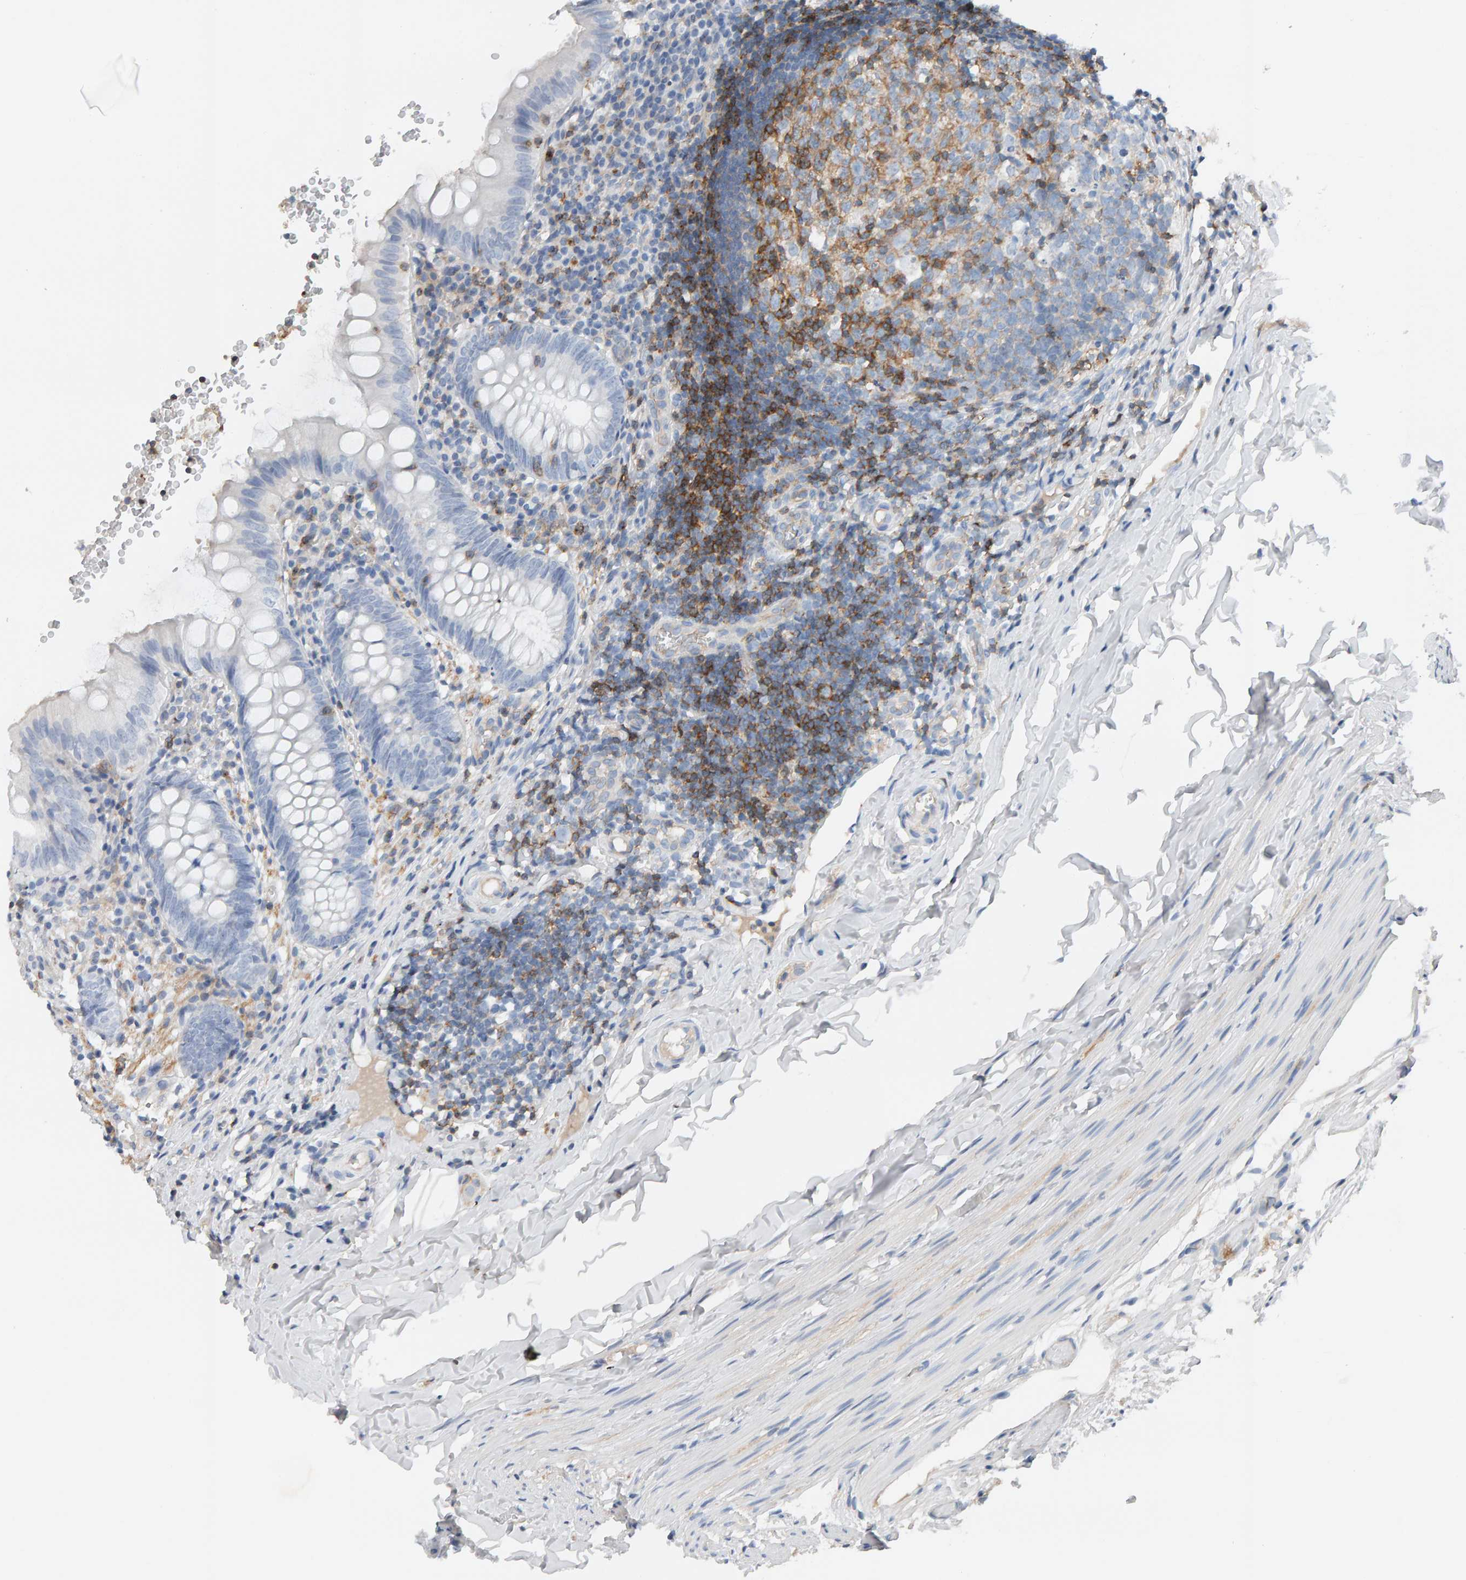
{"staining": {"intensity": "negative", "quantity": "none", "location": "none"}, "tissue": "appendix", "cell_type": "Glandular cells", "image_type": "normal", "snomed": [{"axis": "morphology", "description": "Normal tissue, NOS"}, {"axis": "topography", "description": "Appendix"}], "caption": "Appendix was stained to show a protein in brown. There is no significant staining in glandular cells. (Brightfield microscopy of DAB (3,3'-diaminobenzidine) IHC at high magnification).", "gene": "FYN", "patient": {"sex": "male", "age": 8}}